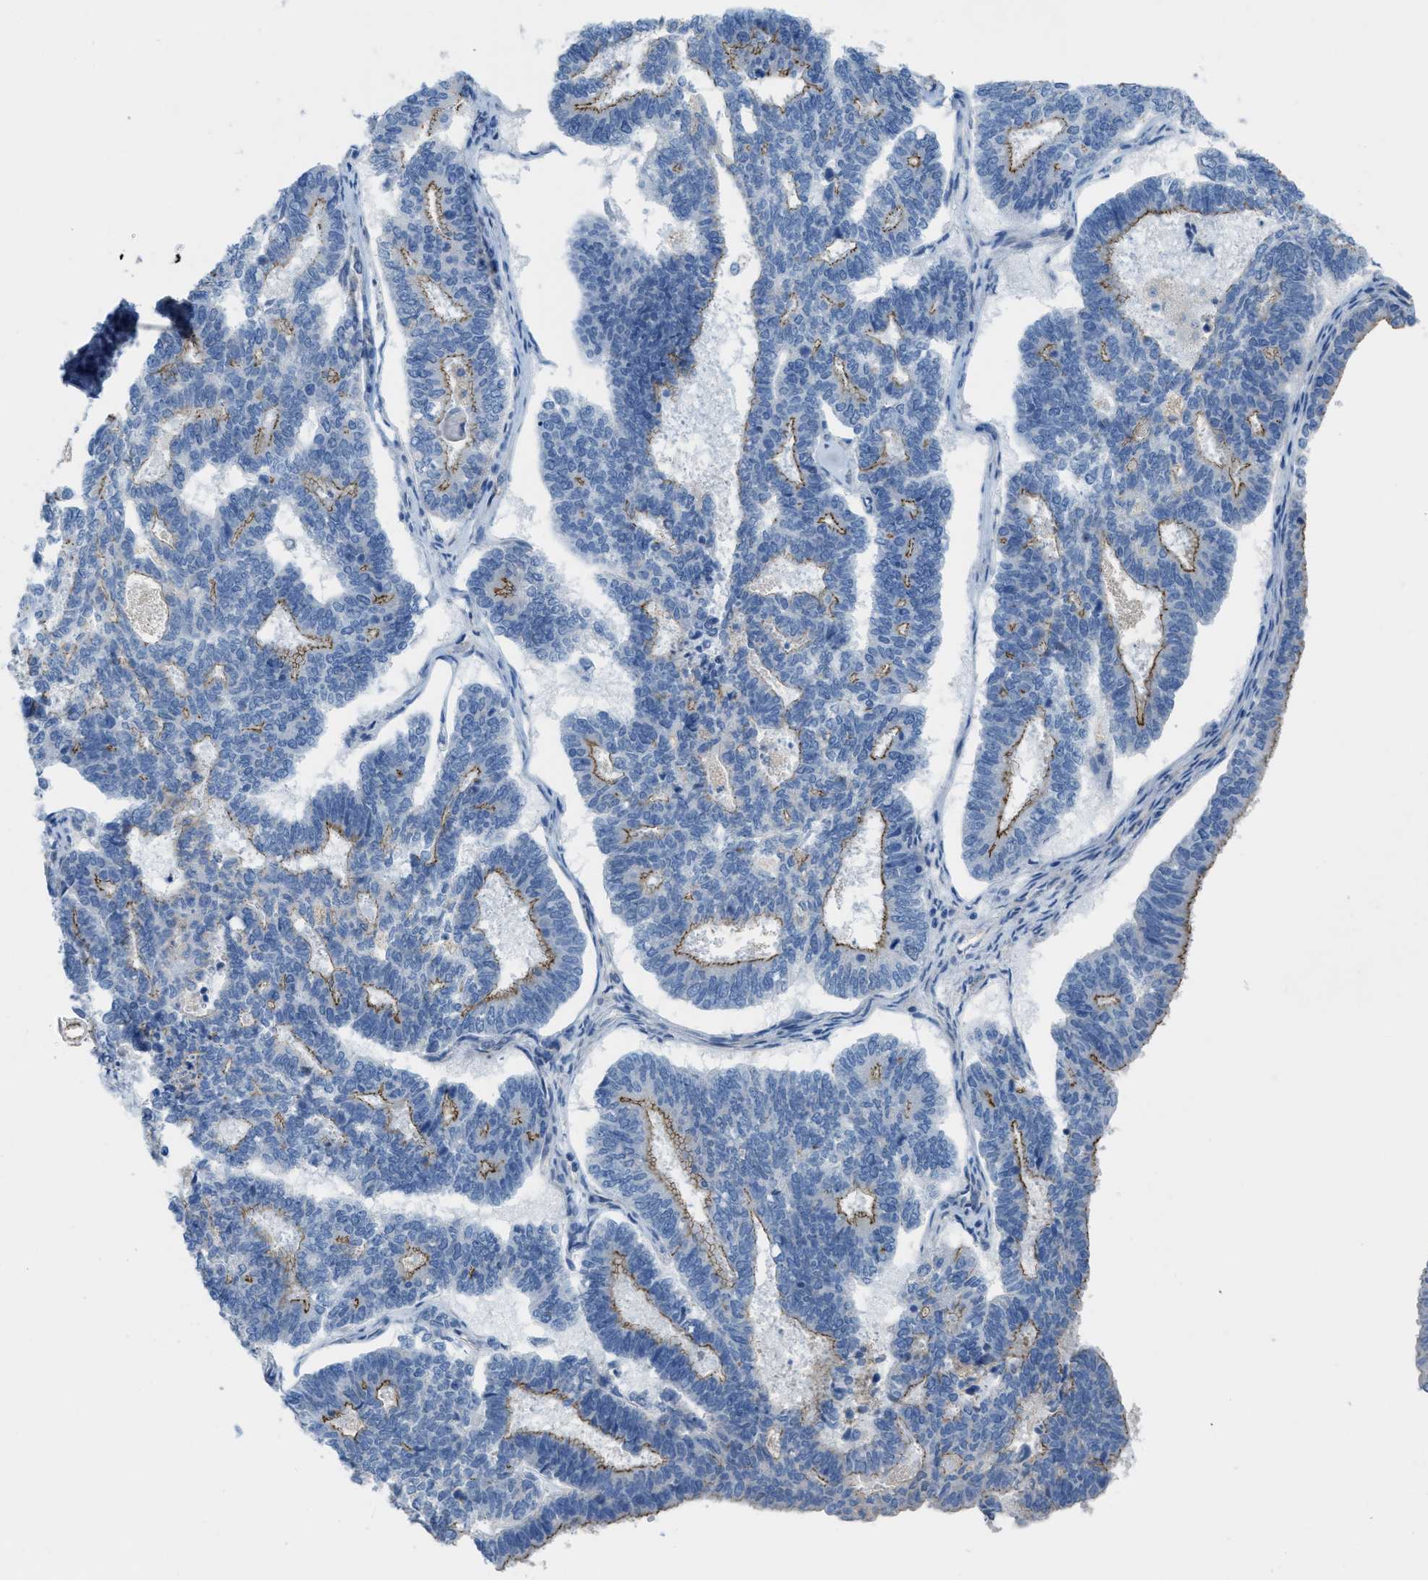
{"staining": {"intensity": "moderate", "quantity": "<25%", "location": "cytoplasmic/membranous"}, "tissue": "endometrial cancer", "cell_type": "Tumor cells", "image_type": "cancer", "snomed": [{"axis": "morphology", "description": "Adenocarcinoma, NOS"}, {"axis": "topography", "description": "Endometrium"}], "caption": "Approximately <25% of tumor cells in human adenocarcinoma (endometrial) reveal moderate cytoplasmic/membranous protein staining as visualized by brown immunohistochemical staining.", "gene": "CRB3", "patient": {"sex": "female", "age": 70}}